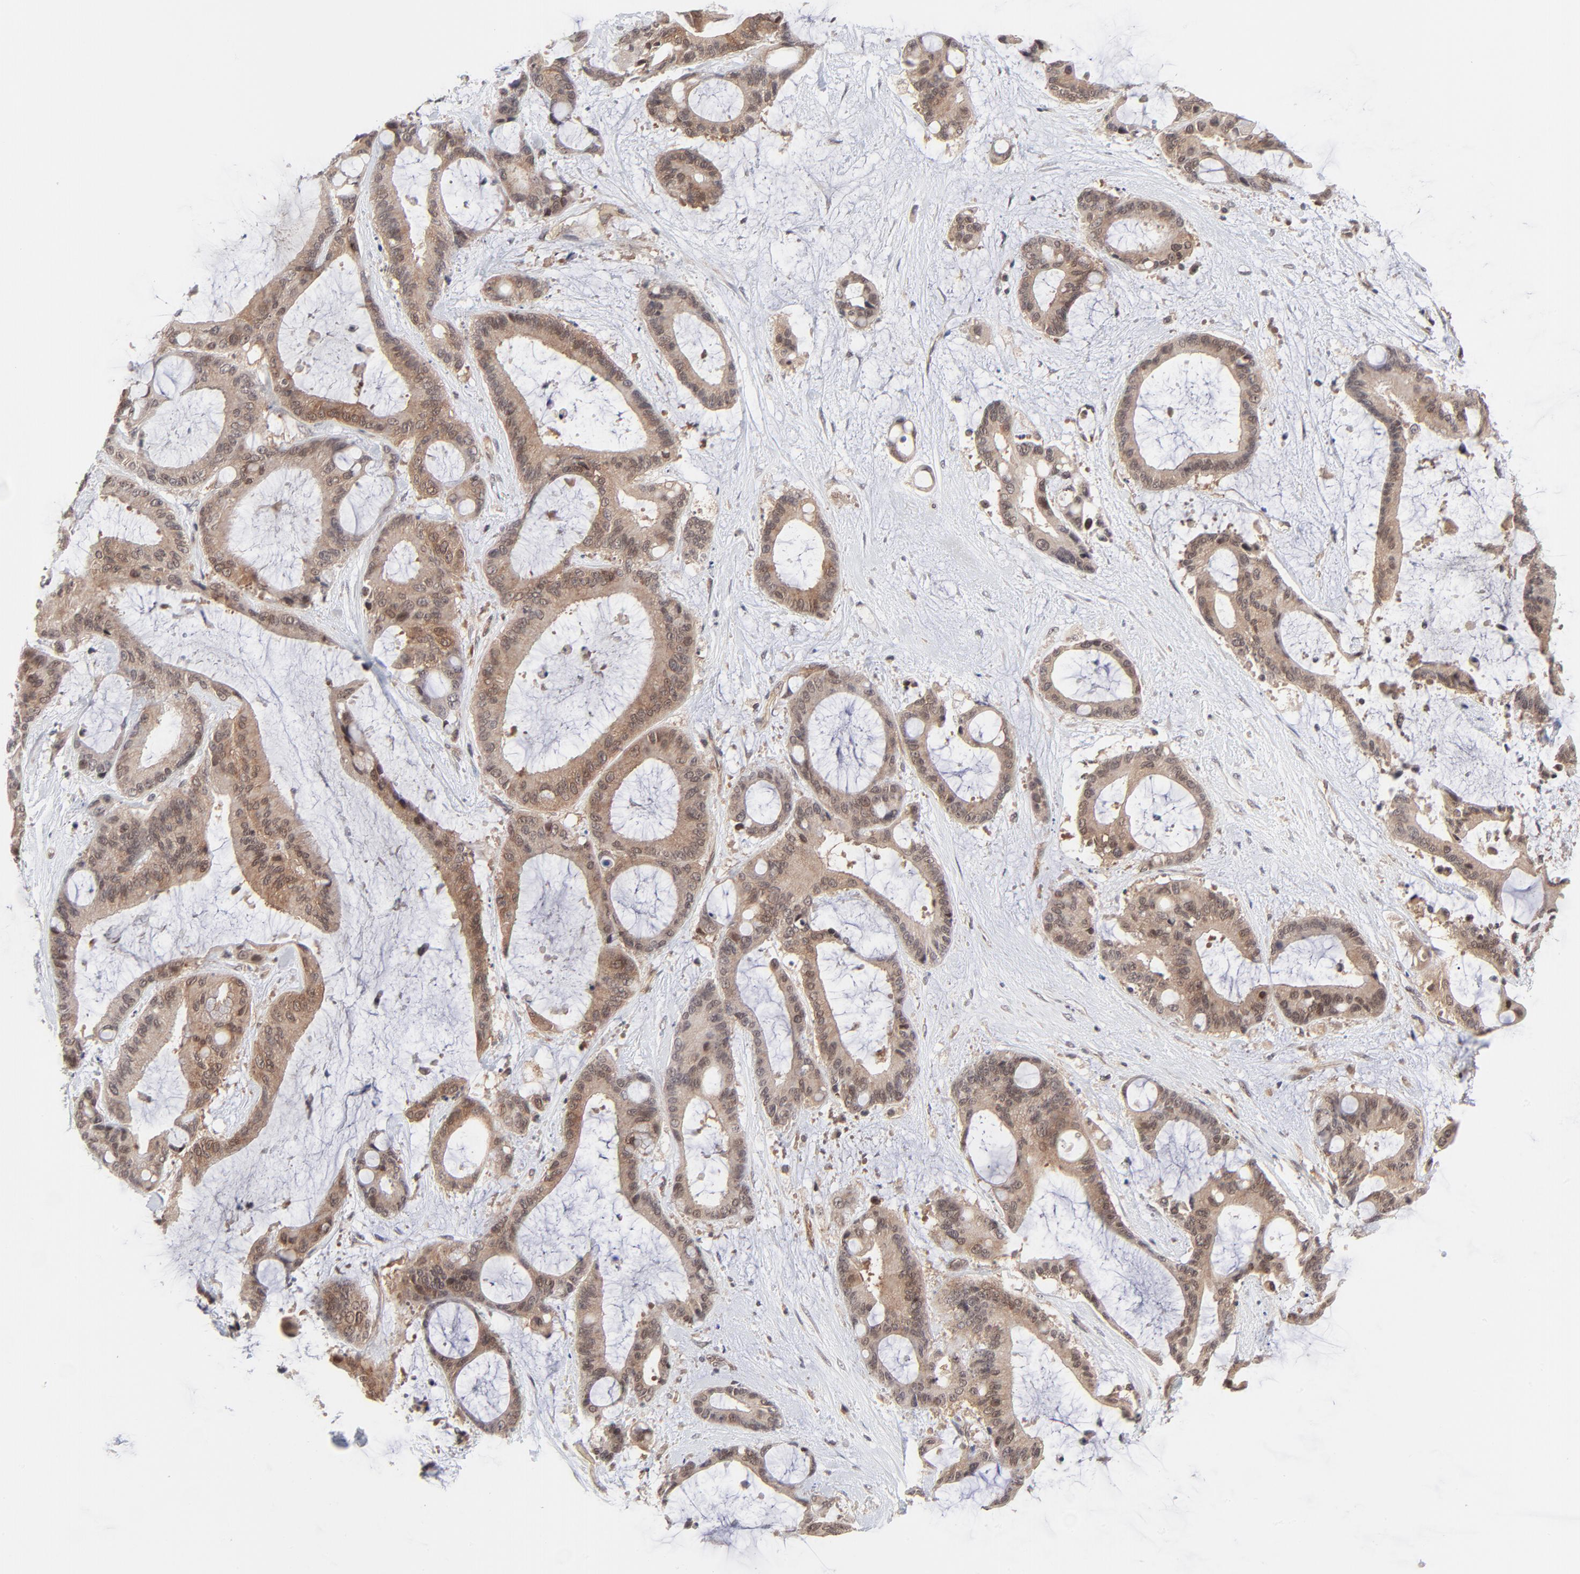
{"staining": {"intensity": "moderate", "quantity": ">75%", "location": "cytoplasmic/membranous,nuclear"}, "tissue": "liver cancer", "cell_type": "Tumor cells", "image_type": "cancer", "snomed": [{"axis": "morphology", "description": "Cholangiocarcinoma"}, {"axis": "topography", "description": "Liver"}], "caption": "Immunohistochemical staining of human liver cholangiocarcinoma shows medium levels of moderate cytoplasmic/membranous and nuclear positivity in approximately >75% of tumor cells. Using DAB (brown) and hematoxylin (blue) stains, captured at high magnification using brightfield microscopy.", "gene": "CASP10", "patient": {"sex": "female", "age": 73}}